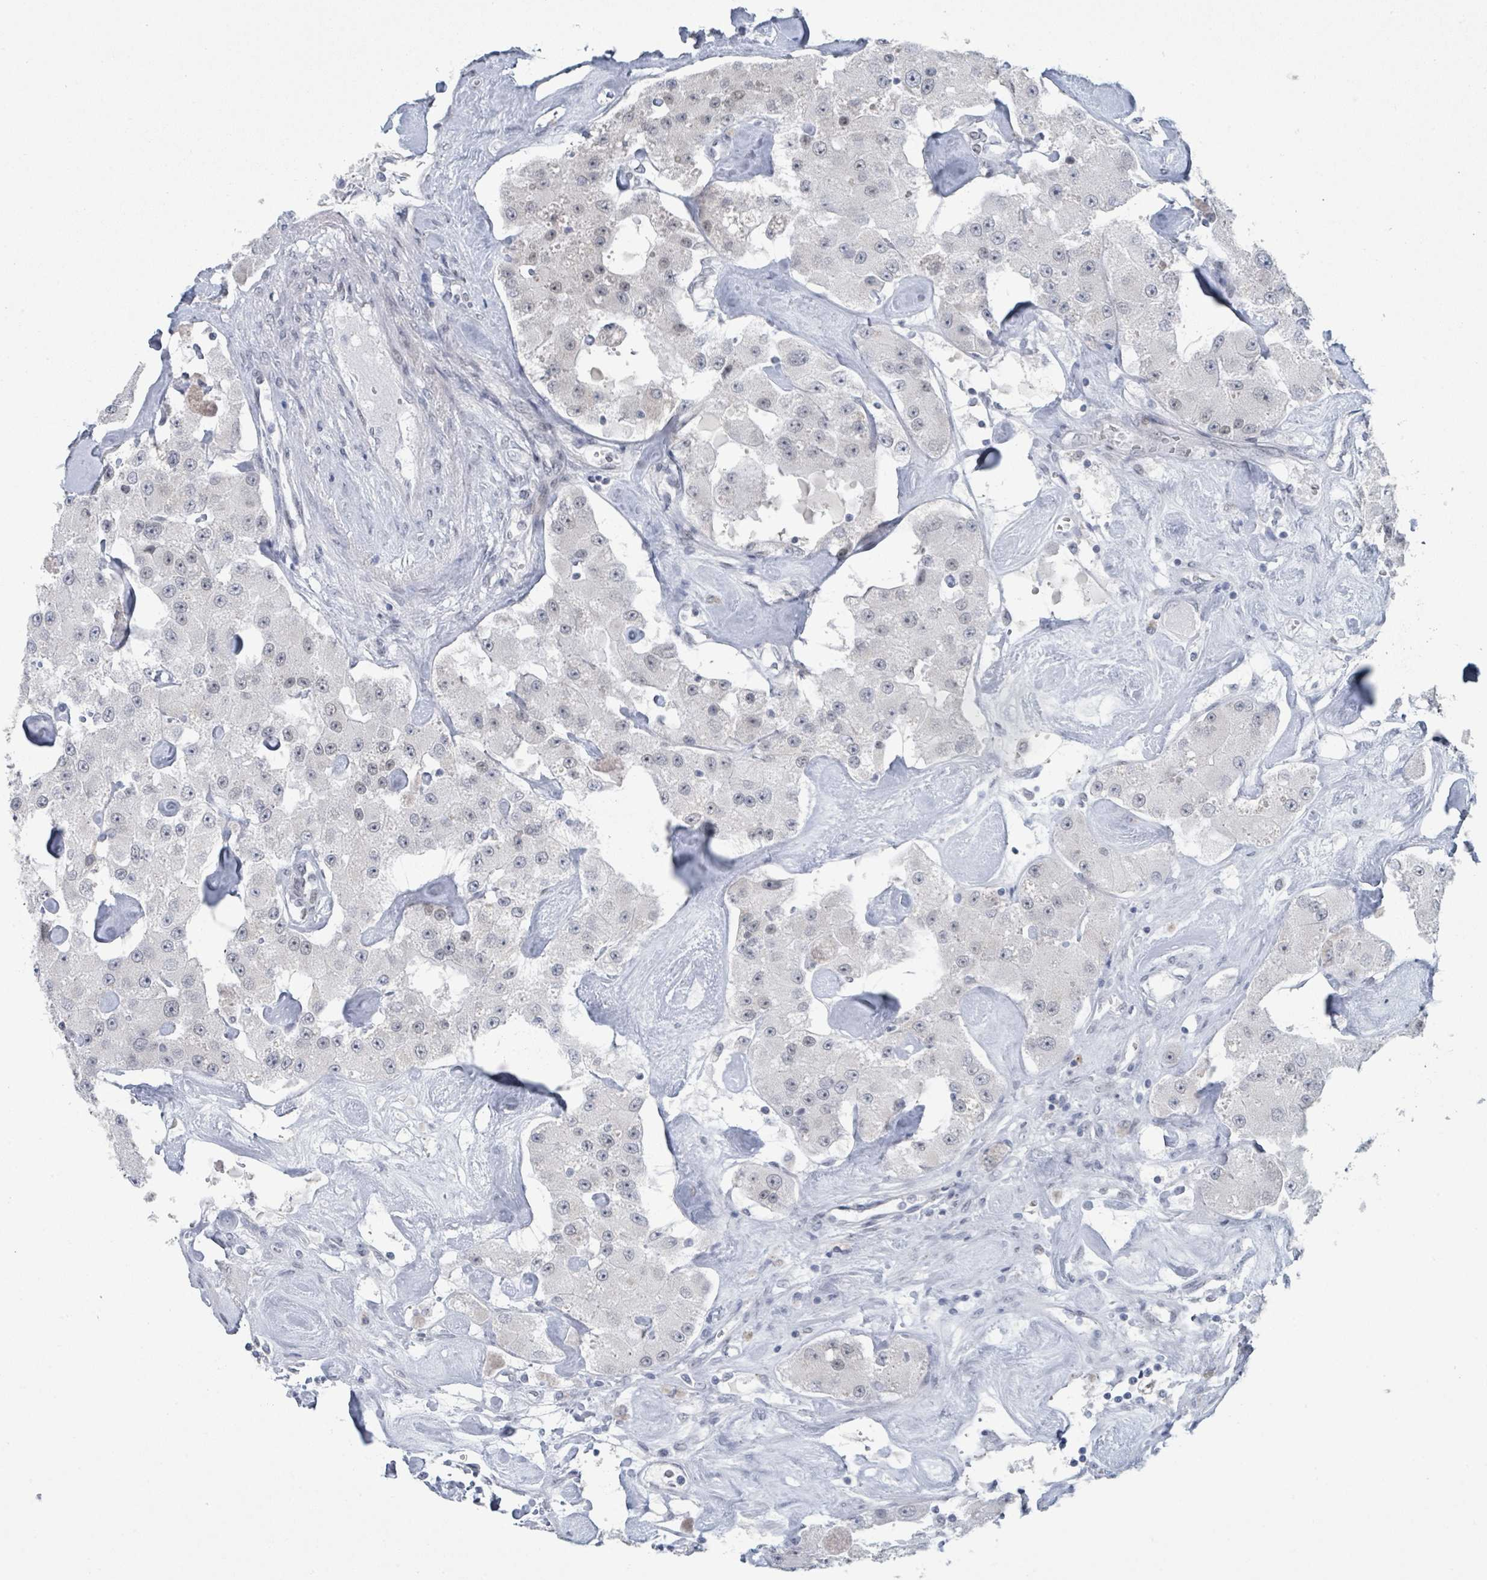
{"staining": {"intensity": "negative", "quantity": "none", "location": "none"}, "tissue": "carcinoid", "cell_type": "Tumor cells", "image_type": "cancer", "snomed": [{"axis": "morphology", "description": "Carcinoid, malignant, NOS"}, {"axis": "topography", "description": "Pancreas"}], "caption": "The micrograph exhibits no staining of tumor cells in carcinoid. (DAB immunohistochemistry (IHC) with hematoxylin counter stain).", "gene": "EHMT2", "patient": {"sex": "male", "age": 41}}